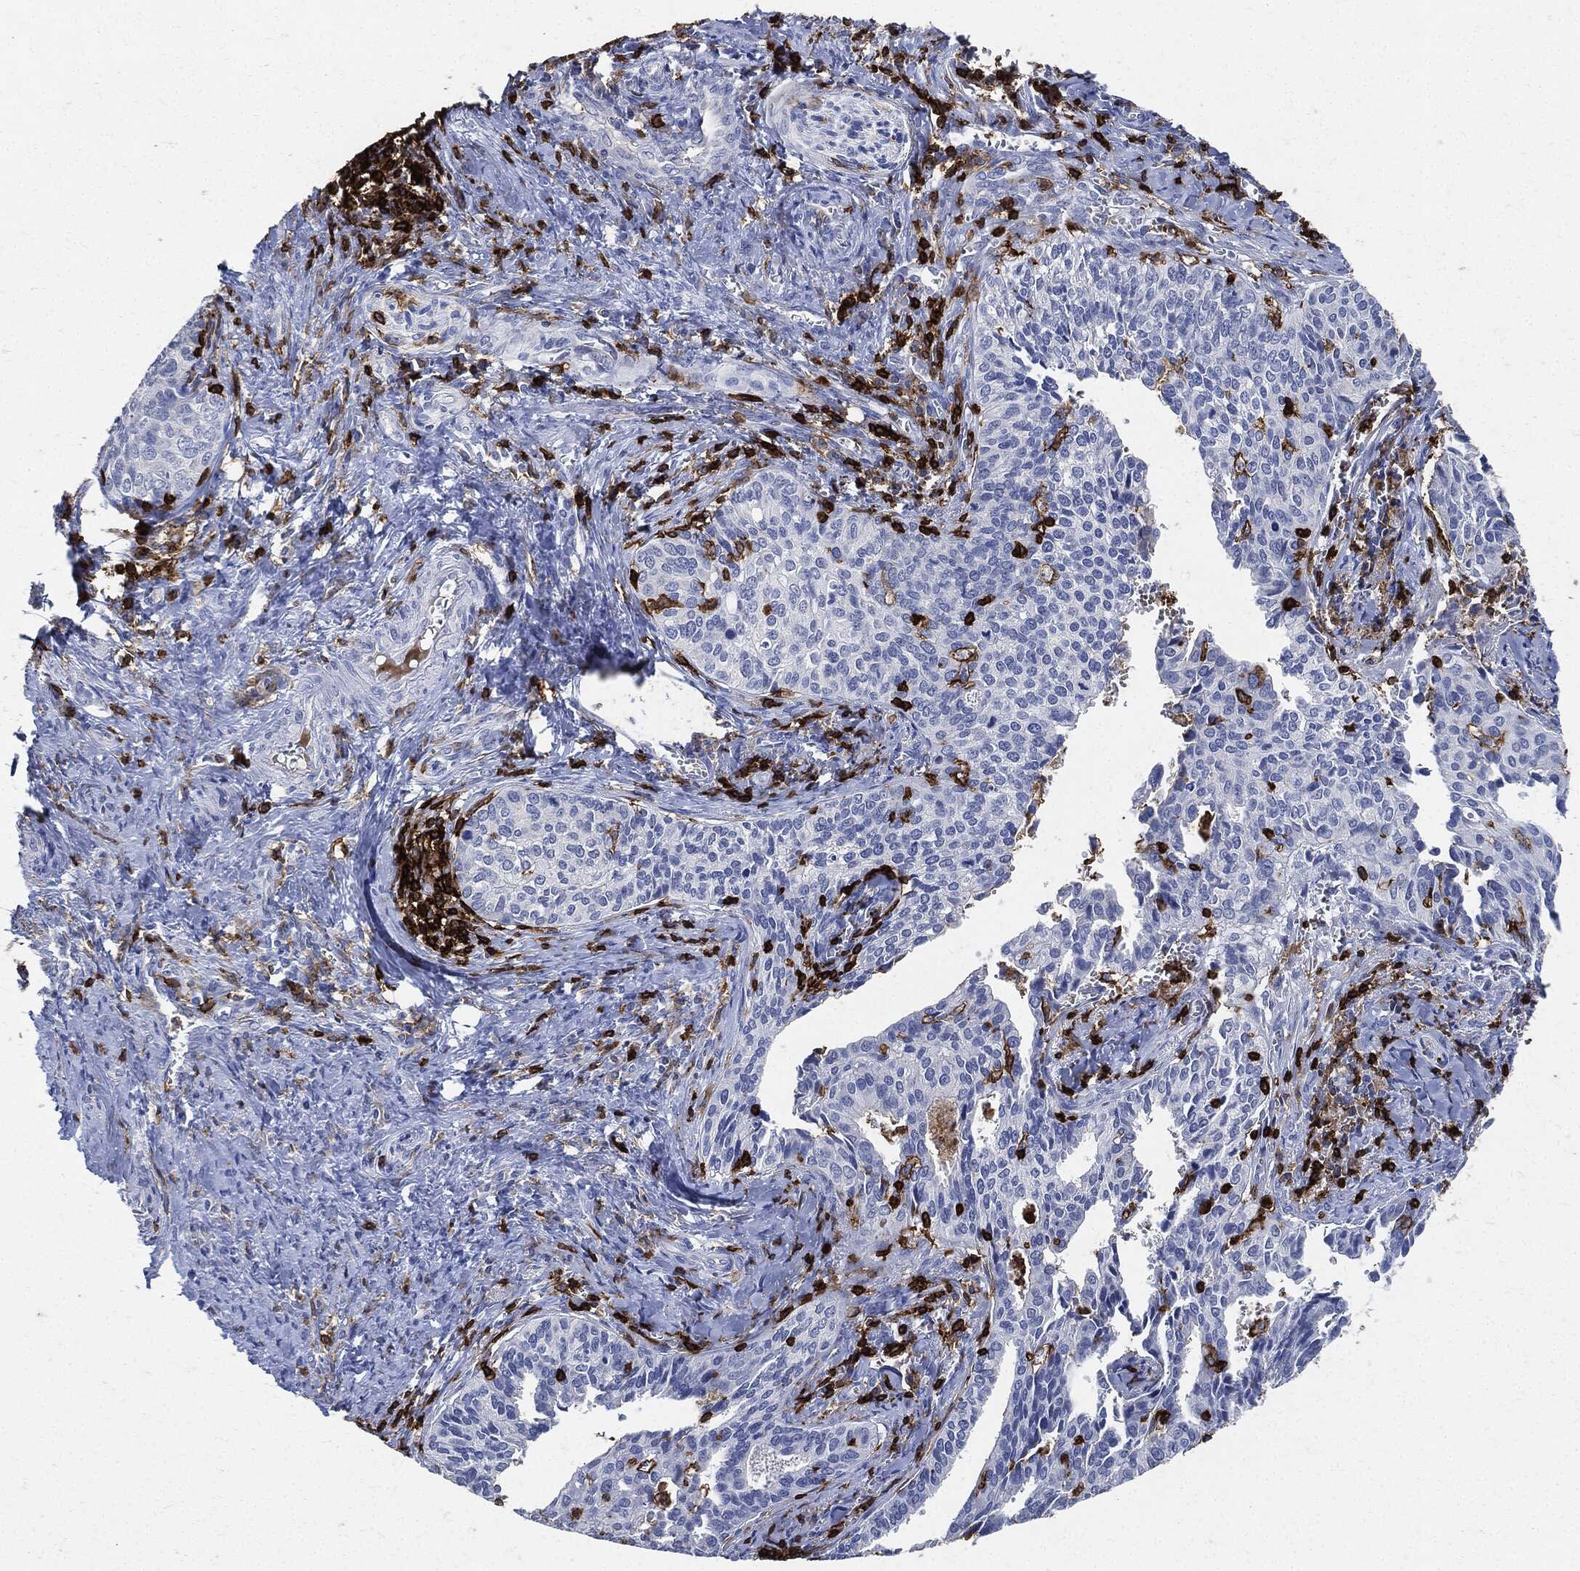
{"staining": {"intensity": "negative", "quantity": "none", "location": "none"}, "tissue": "cervical cancer", "cell_type": "Tumor cells", "image_type": "cancer", "snomed": [{"axis": "morphology", "description": "Squamous cell carcinoma, NOS"}, {"axis": "topography", "description": "Cervix"}], "caption": "DAB (3,3'-diaminobenzidine) immunohistochemical staining of cervical cancer (squamous cell carcinoma) shows no significant staining in tumor cells. (IHC, brightfield microscopy, high magnification).", "gene": "PTPRC", "patient": {"sex": "female", "age": 29}}